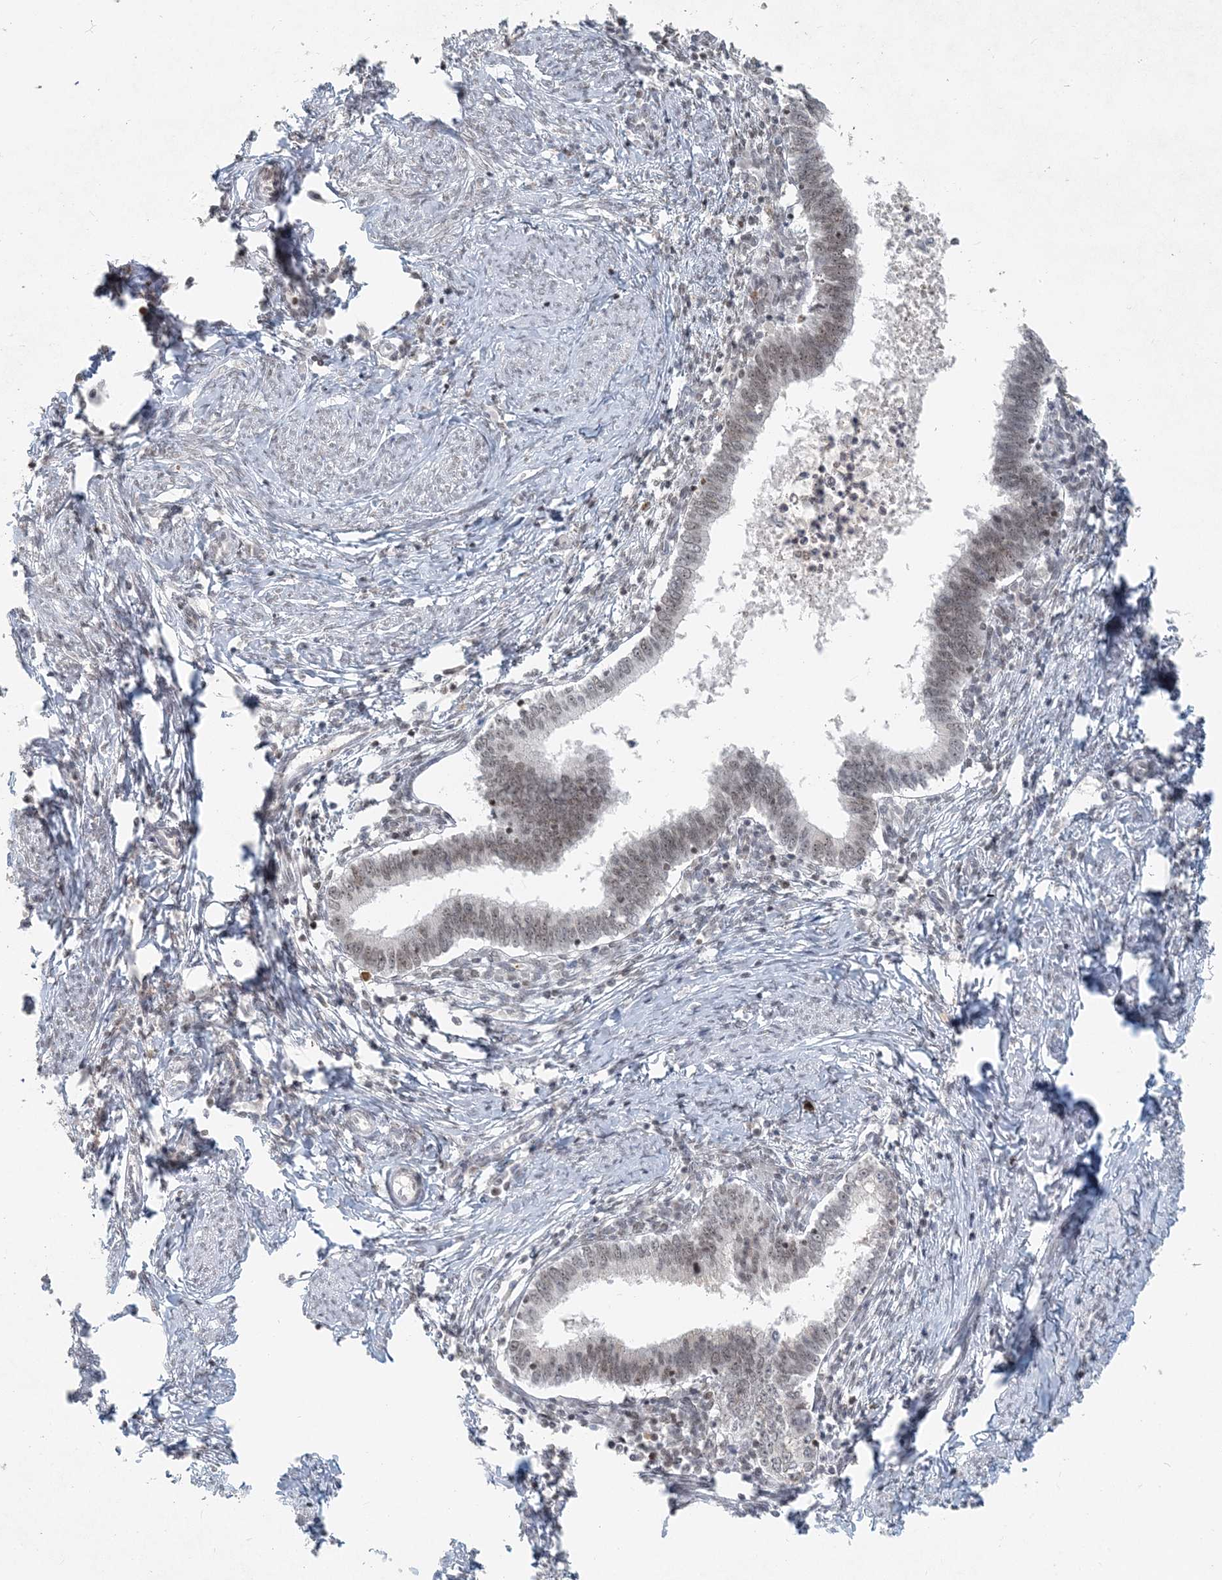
{"staining": {"intensity": "moderate", "quantity": "25%-75%", "location": "nuclear"}, "tissue": "cervical cancer", "cell_type": "Tumor cells", "image_type": "cancer", "snomed": [{"axis": "morphology", "description": "Adenocarcinoma, NOS"}, {"axis": "topography", "description": "Cervix"}], "caption": "Brown immunohistochemical staining in human cervical cancer (adenocarcinoma) displays moderate nuclear expression in approximately 25%-75% of tumor cells.", "gene": "BAZ1B", "patient": {"sex": "female", "age": 36}}